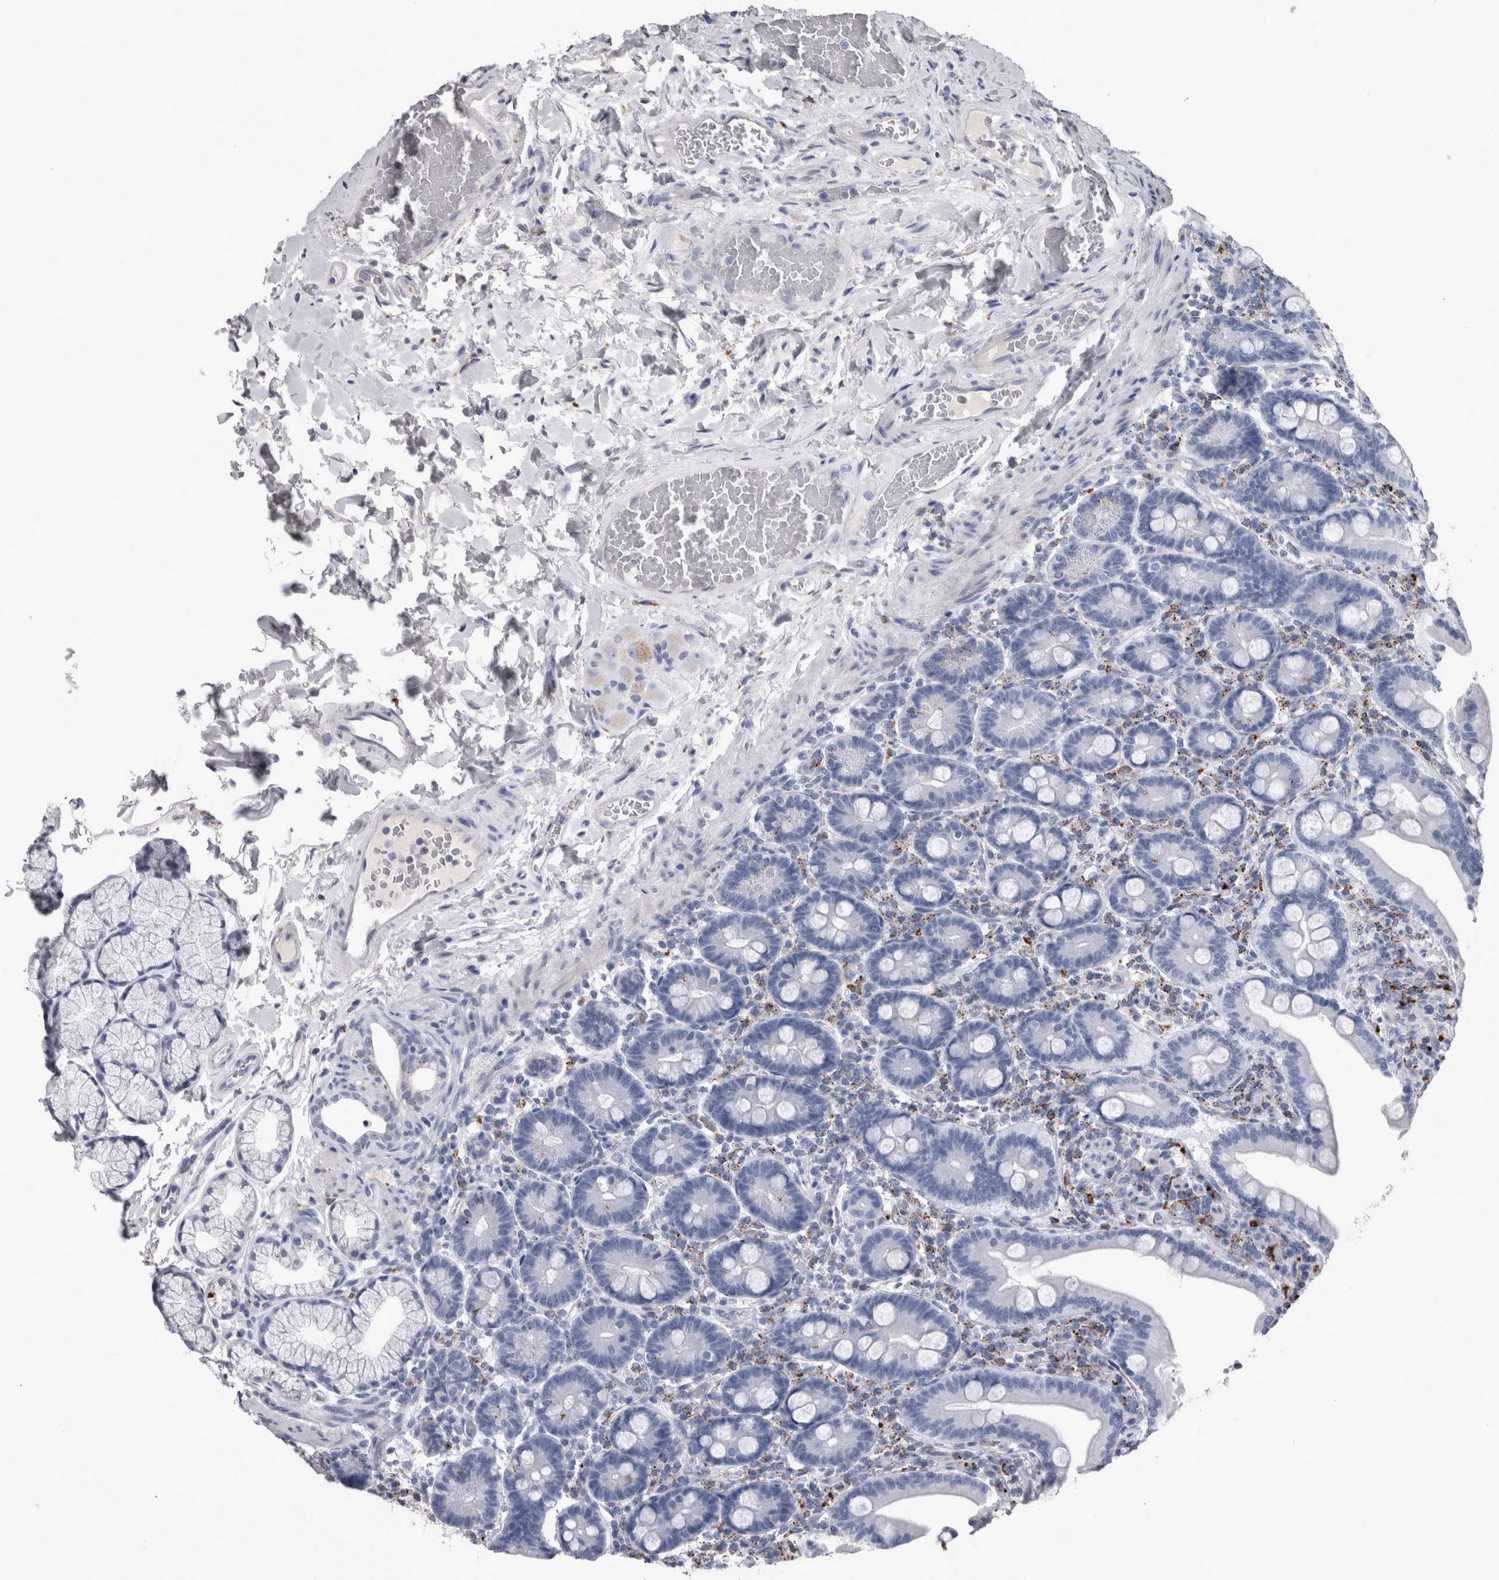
{"staining": {"intensity": "negative", "quantity": "none", "location": "none"}, "tissue": "duodenum", "cell_type": "Glandular cells", "image_type": "normal", "snomed": [{"axis": "morphology", "description": "Normal tissue, NOS"}, {"axis": "topography", "description": "Duodenum"}], "caption": "The micrograph demonstrates no staining of glandular cells in unremarkable duodenum.", "gene": "DPP7", "patient": {"sex": "male", "age": 54}}